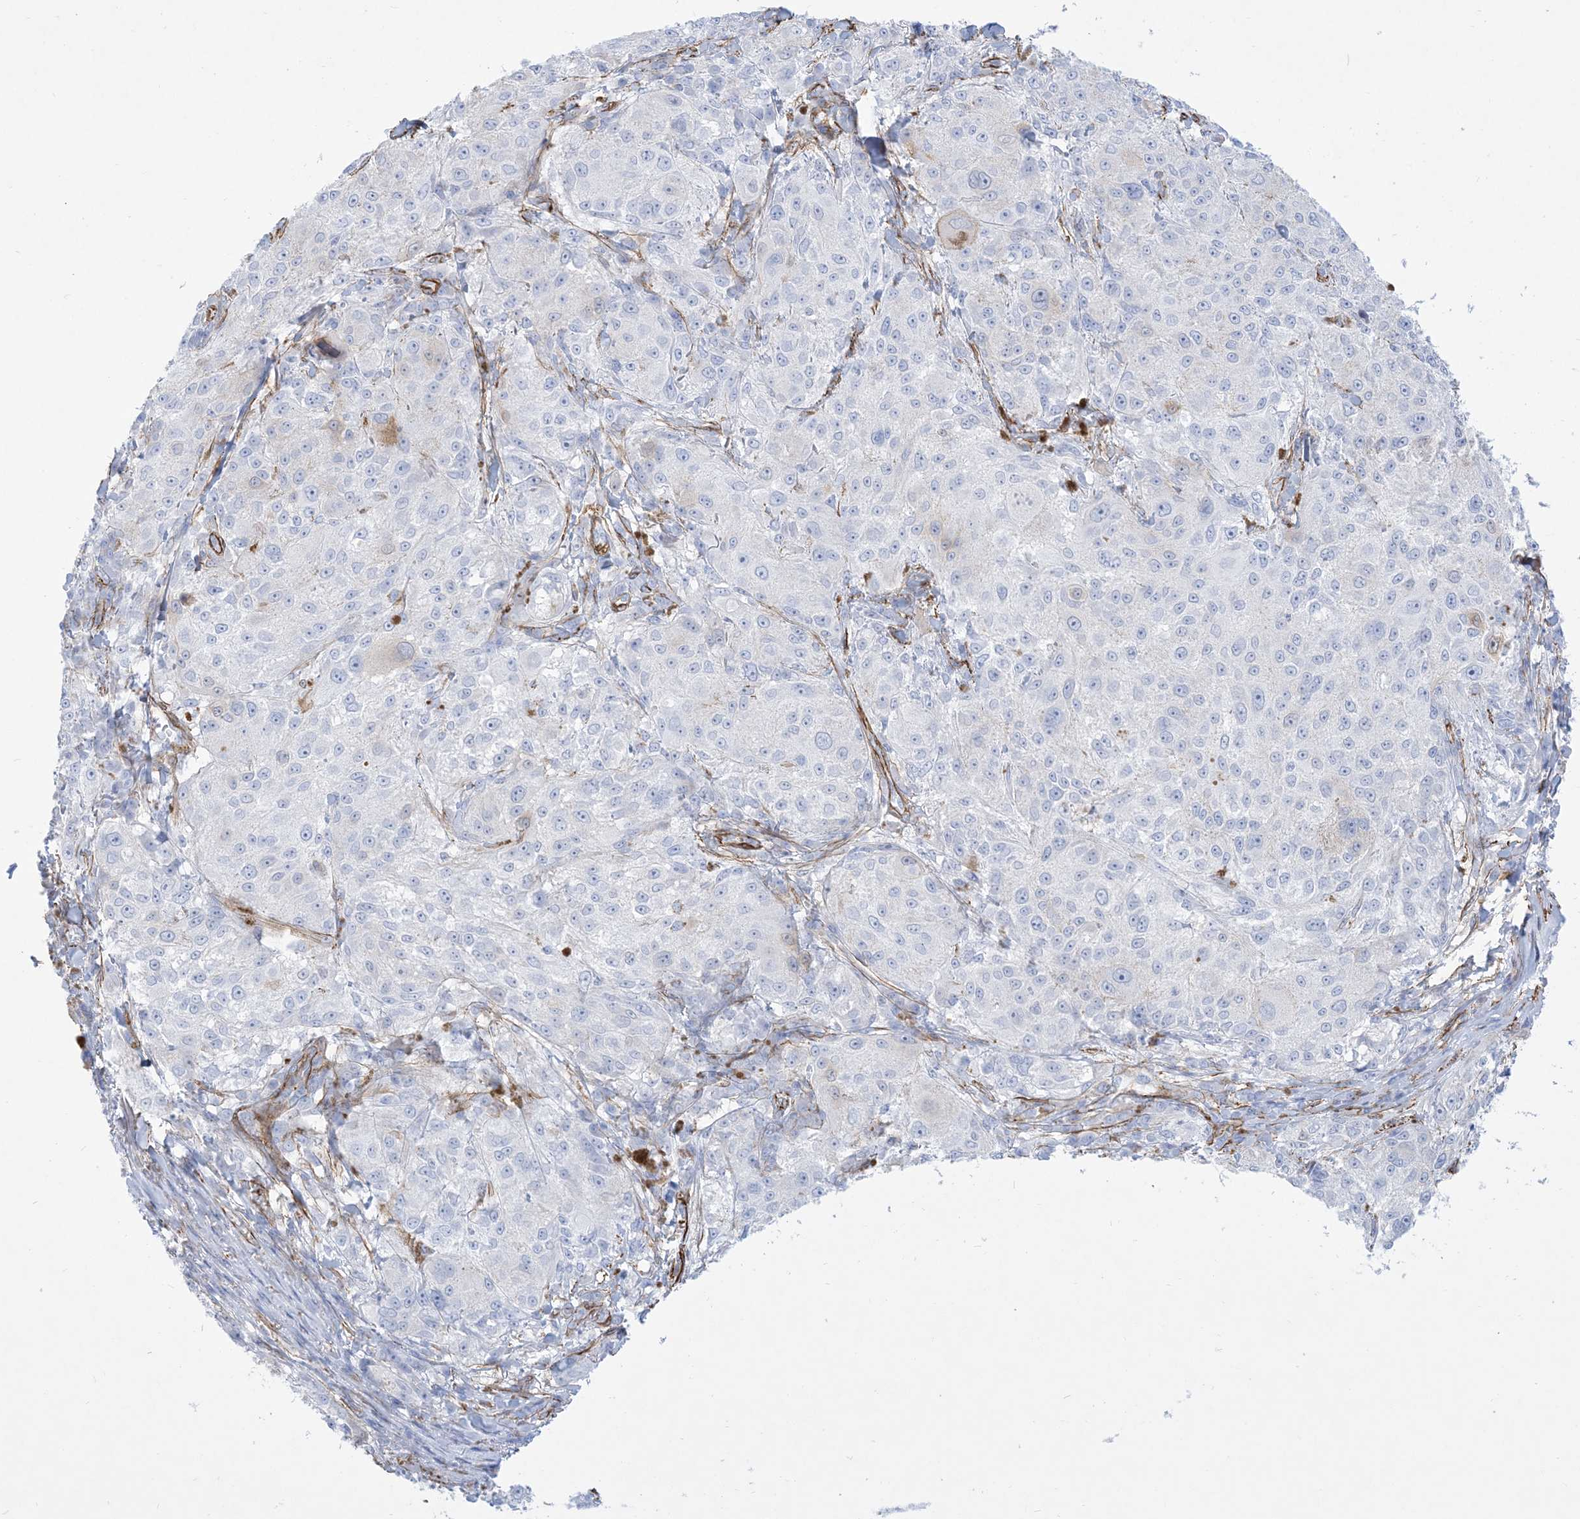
{"staining": {"intensity": "negative", "quantity": "none", "location": "none"}, "tissue": "melanoma", "cell_type": "Tumor cells", "image_type": "cancer", "snomed": [{"axis": "morphology", "description": "Necrosis, NOS"}, {"axis": "morphology", "description": "Malignant melanoma, NOS"}, {"axis": "topography", "description": "Skin"}], "caption": "A high-resolution histopathology image shows IHC staining of melanoma, which shows no significant positivity in tumor cells.", "gene": "B3GNT7", "patient": {"sex": "female", "age": 87}}